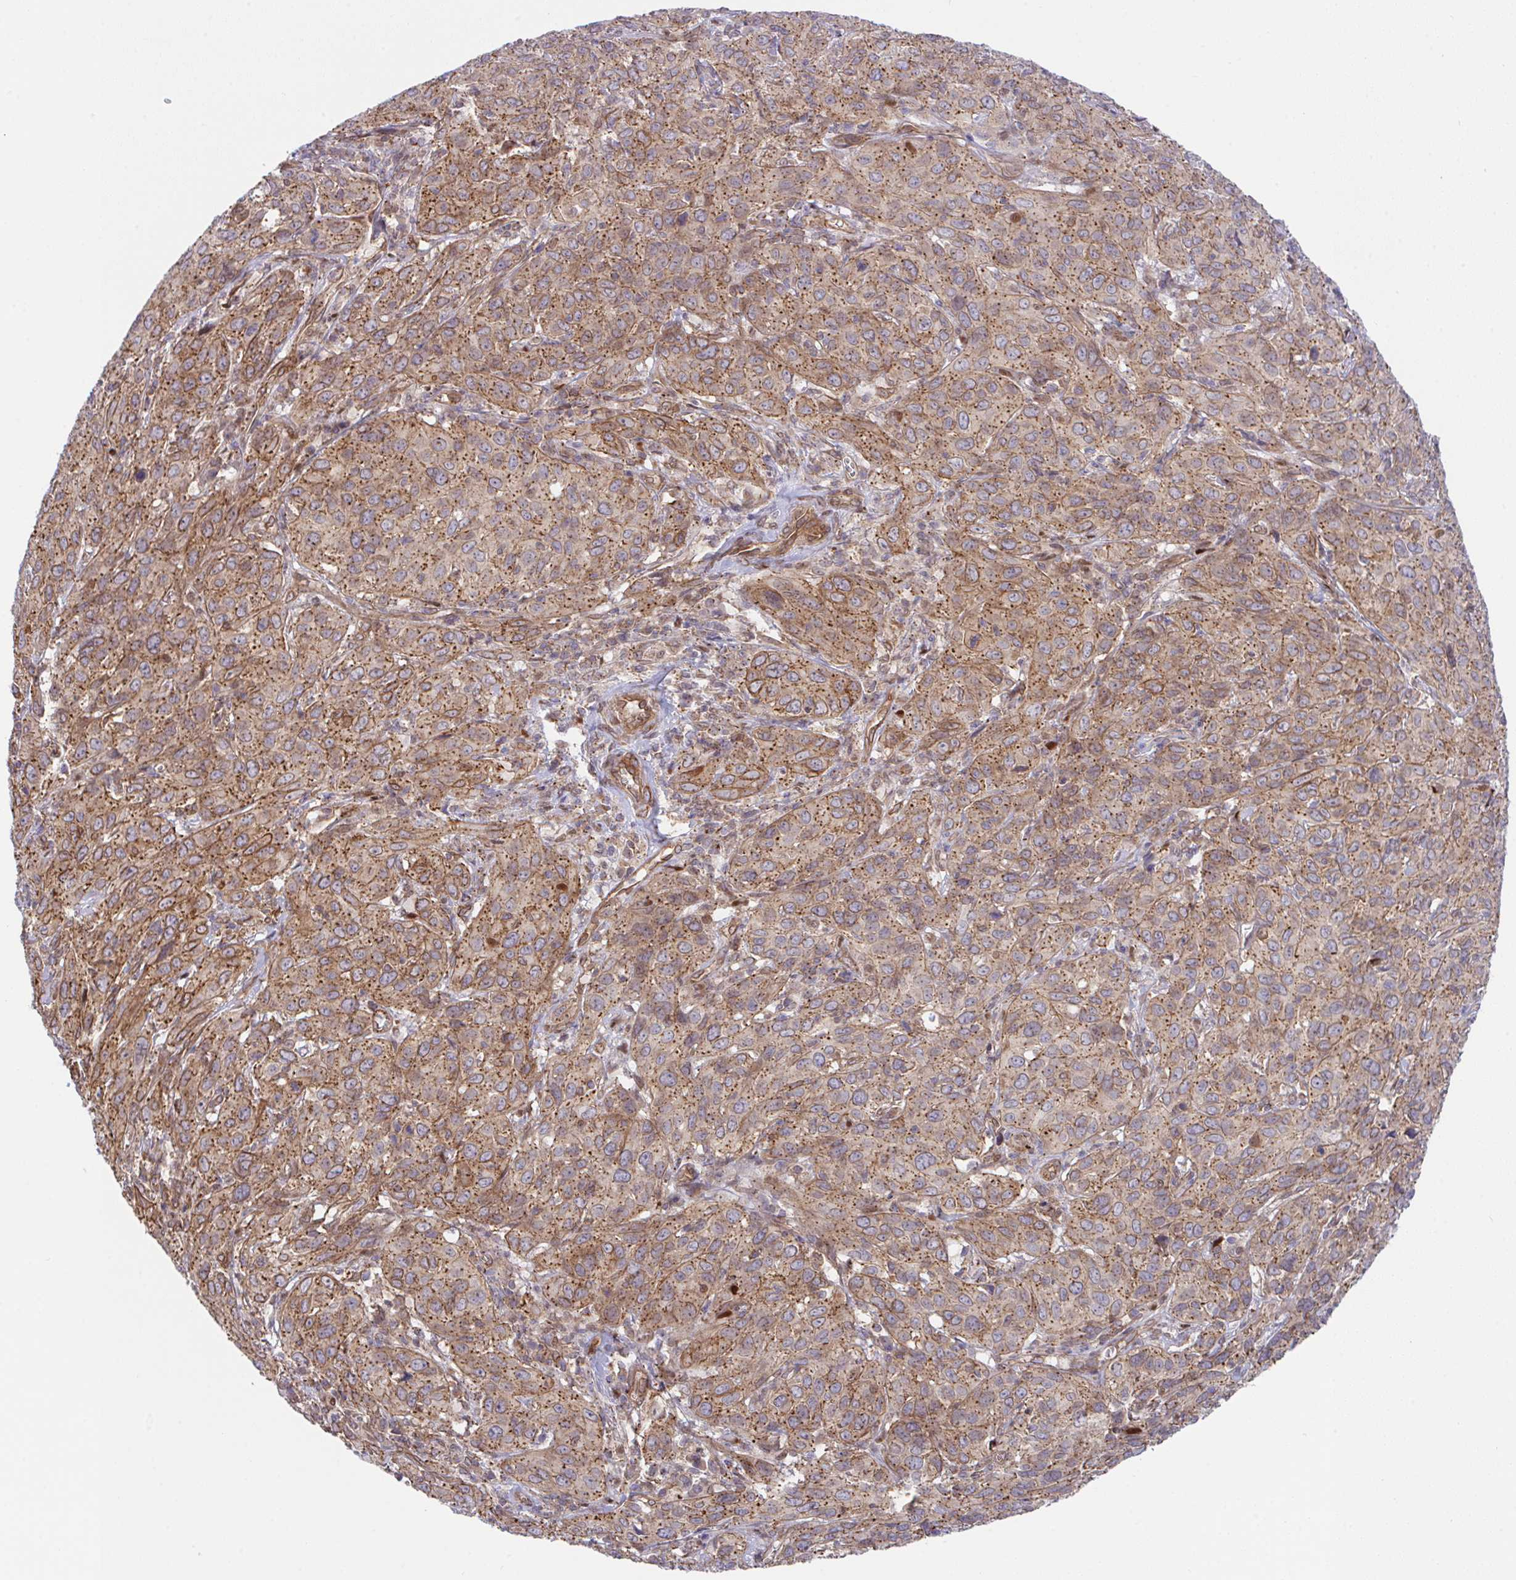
{"staining": {"intensity": "moderate", "quantity": ">75%", "location": "cytoplasmic/membranous"}, "tissue": "cervical cancer", "cell_type": "Tumor cells", "image_type": "cancer", "snomed": [{"axis": "morphology", "description": "Normal tissue, NOS"}, {"axis": "morphology", "description": "Squamous cell carcinoma, NOS"}, {"axis": "topography", "description": "Cervix"}], "caption": "This image exhibits immunohistochemistry staining of human cervical squamous cell carcinoma, with medium moderate cytoplasmic/membranous staining in approximately >75% of tumor cells.", "gene": "ZBED3", "patient": {"sex": "female", "age": 51}}